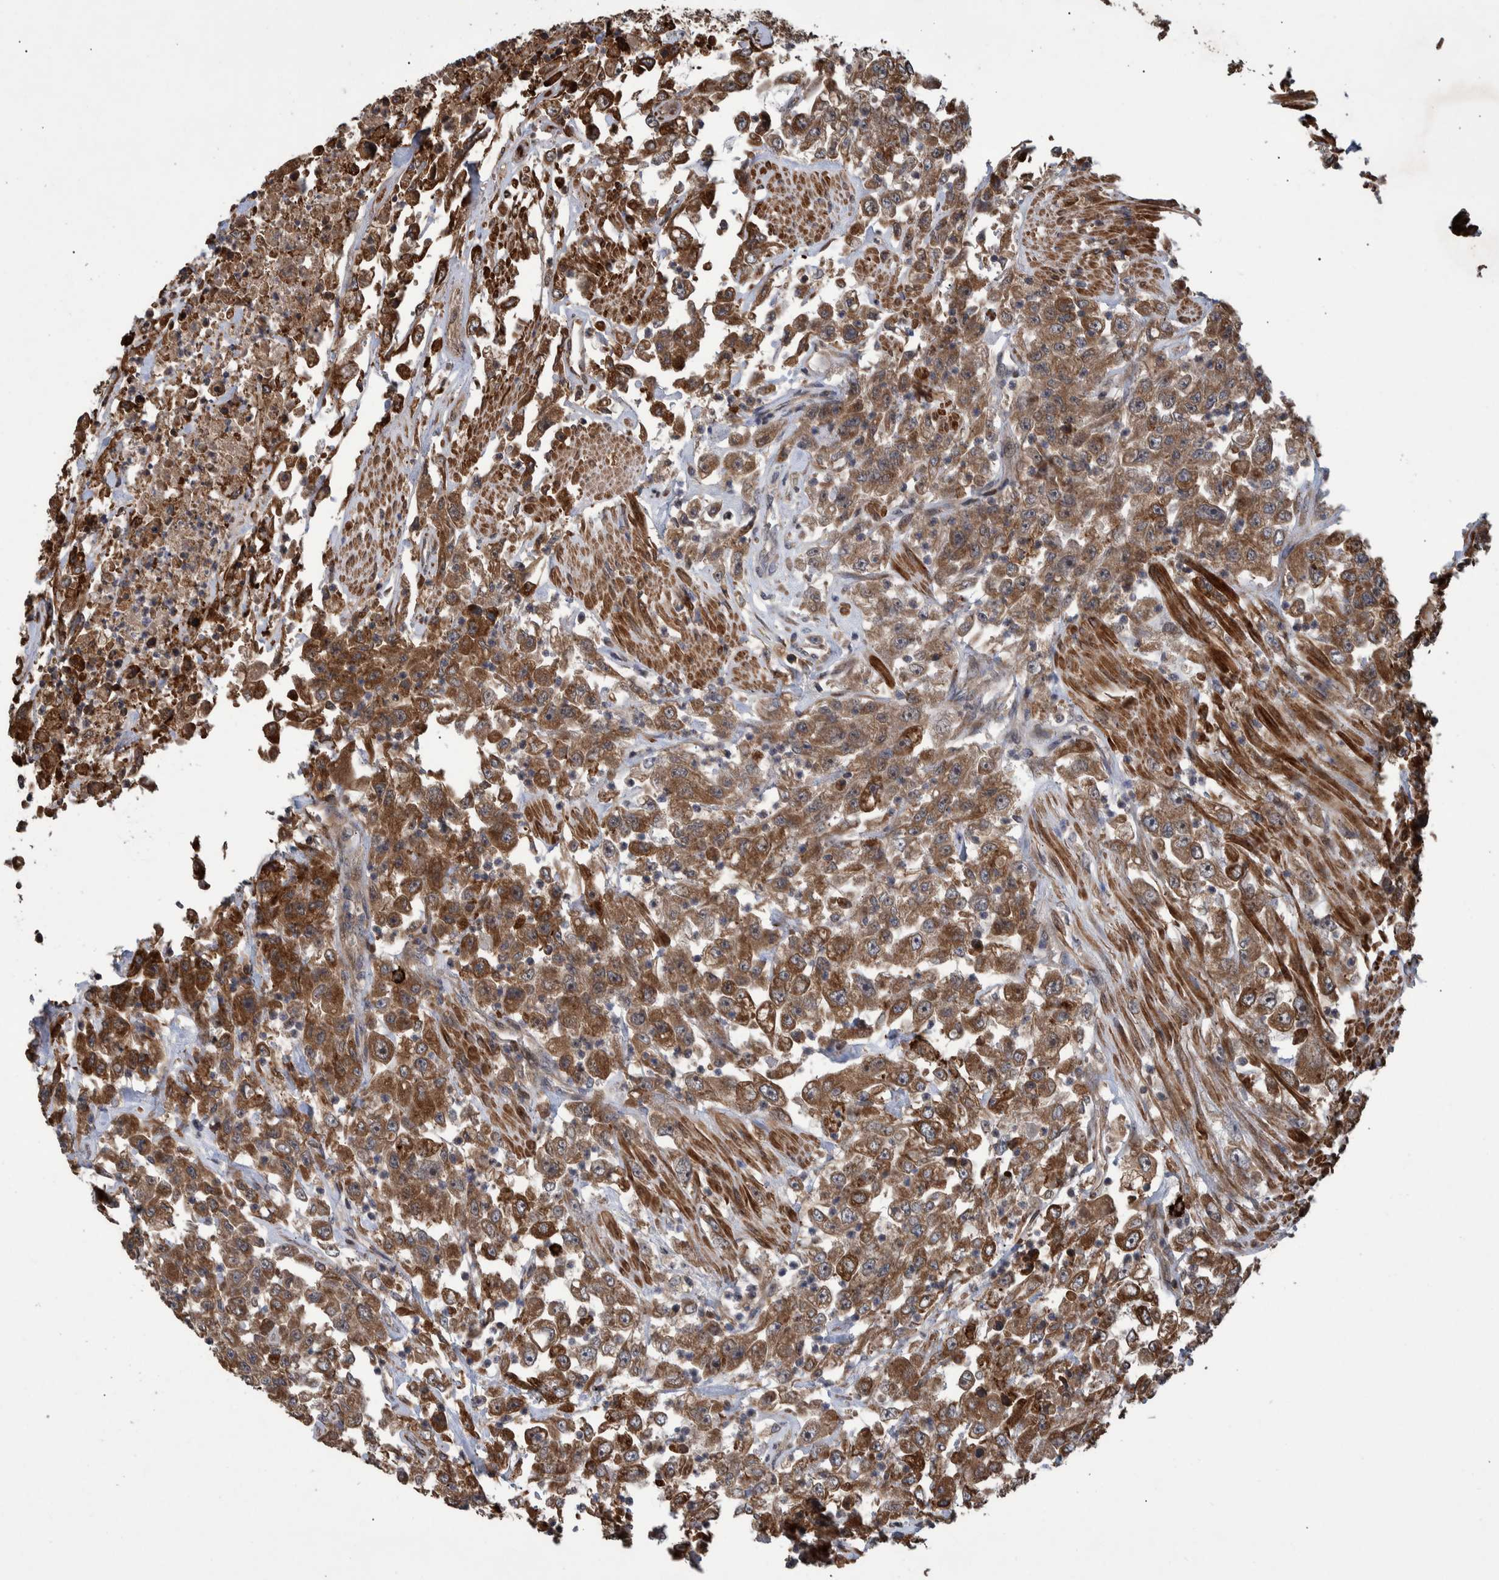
{"staining": {"intensity": "moderate", "quantity": "25%-75%", "location": "cytoplasmic/membranous"}, "tissue": "urothelial cancer", "cell_type": "Tumor cells", "image_type": "cancer", "snomed": [{"axis": "morphology", "description": "Urothelial carcinoma, High grade"}, {"axis": "topography", "description": "Urinary bladder"}], "caption": "Brown immunohistochemical staining in human urothelial cancer demonstrates moderate cytoplasmic/membranous expression in approximately 25%-75% of tumor cells. Using DAB (brown) and hematoxylin (blue) stains, captured at high magnification using brightfield microscopy.", "gene": "B3GNTL1", "patient": {"sex": "male", "age": 46}}